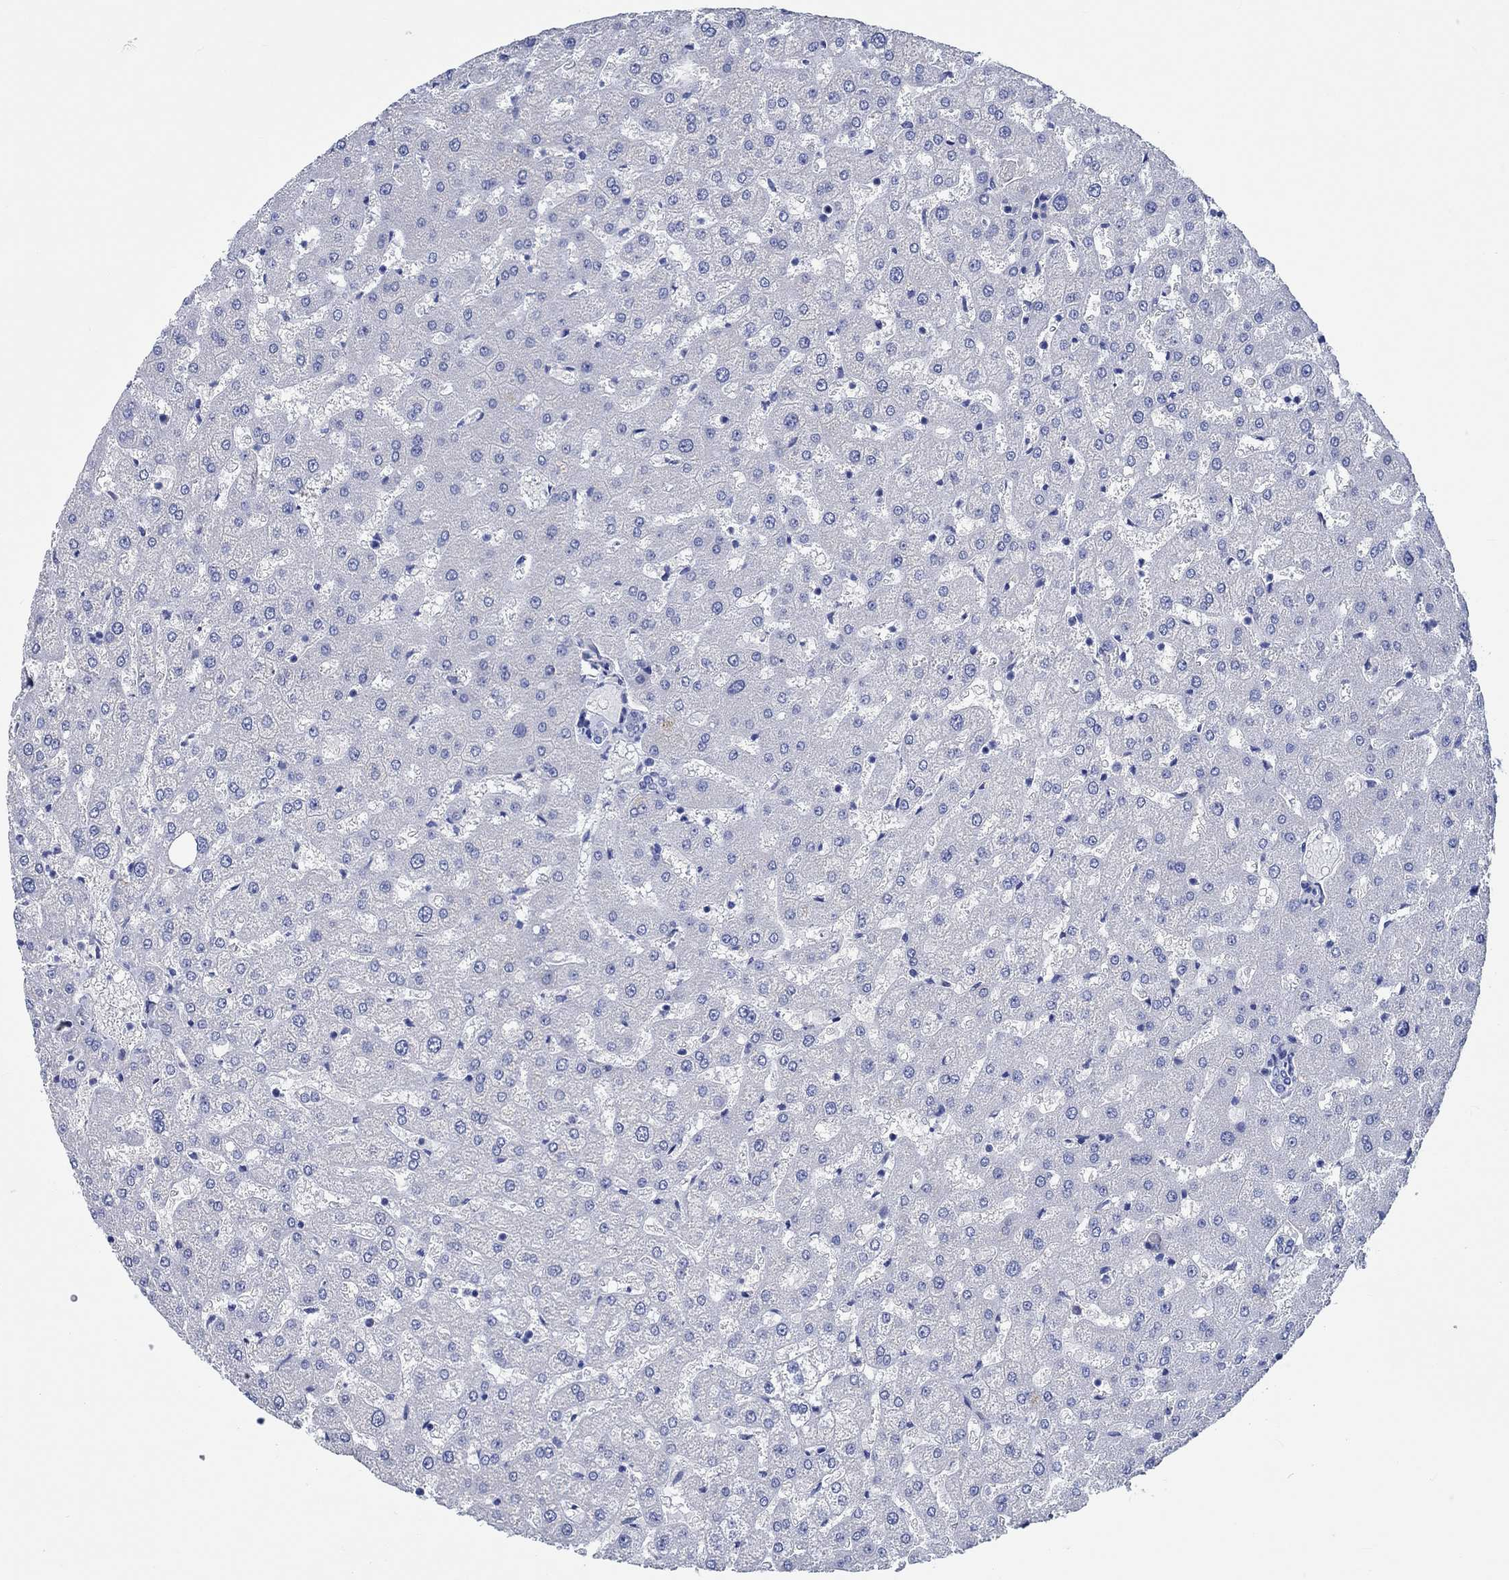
{"staining": {"intensity": "negative", "quantity": "none", "location": "none"}, "tissue": "liver", "cell_type": "Cholangiocytes", "image_type": "normal", "snomed": [{"axis": "morphology", "description": "Normal tissue, NOS"}, {"axis": "topography", "description": "Liver"}], "caption": "Immunohistochemical staining of unremarkable human liver demonstrates no significant staining in cholangiocytes.", "gene": "SHISA4", "patient": {"sex": "female", "age": 50}}